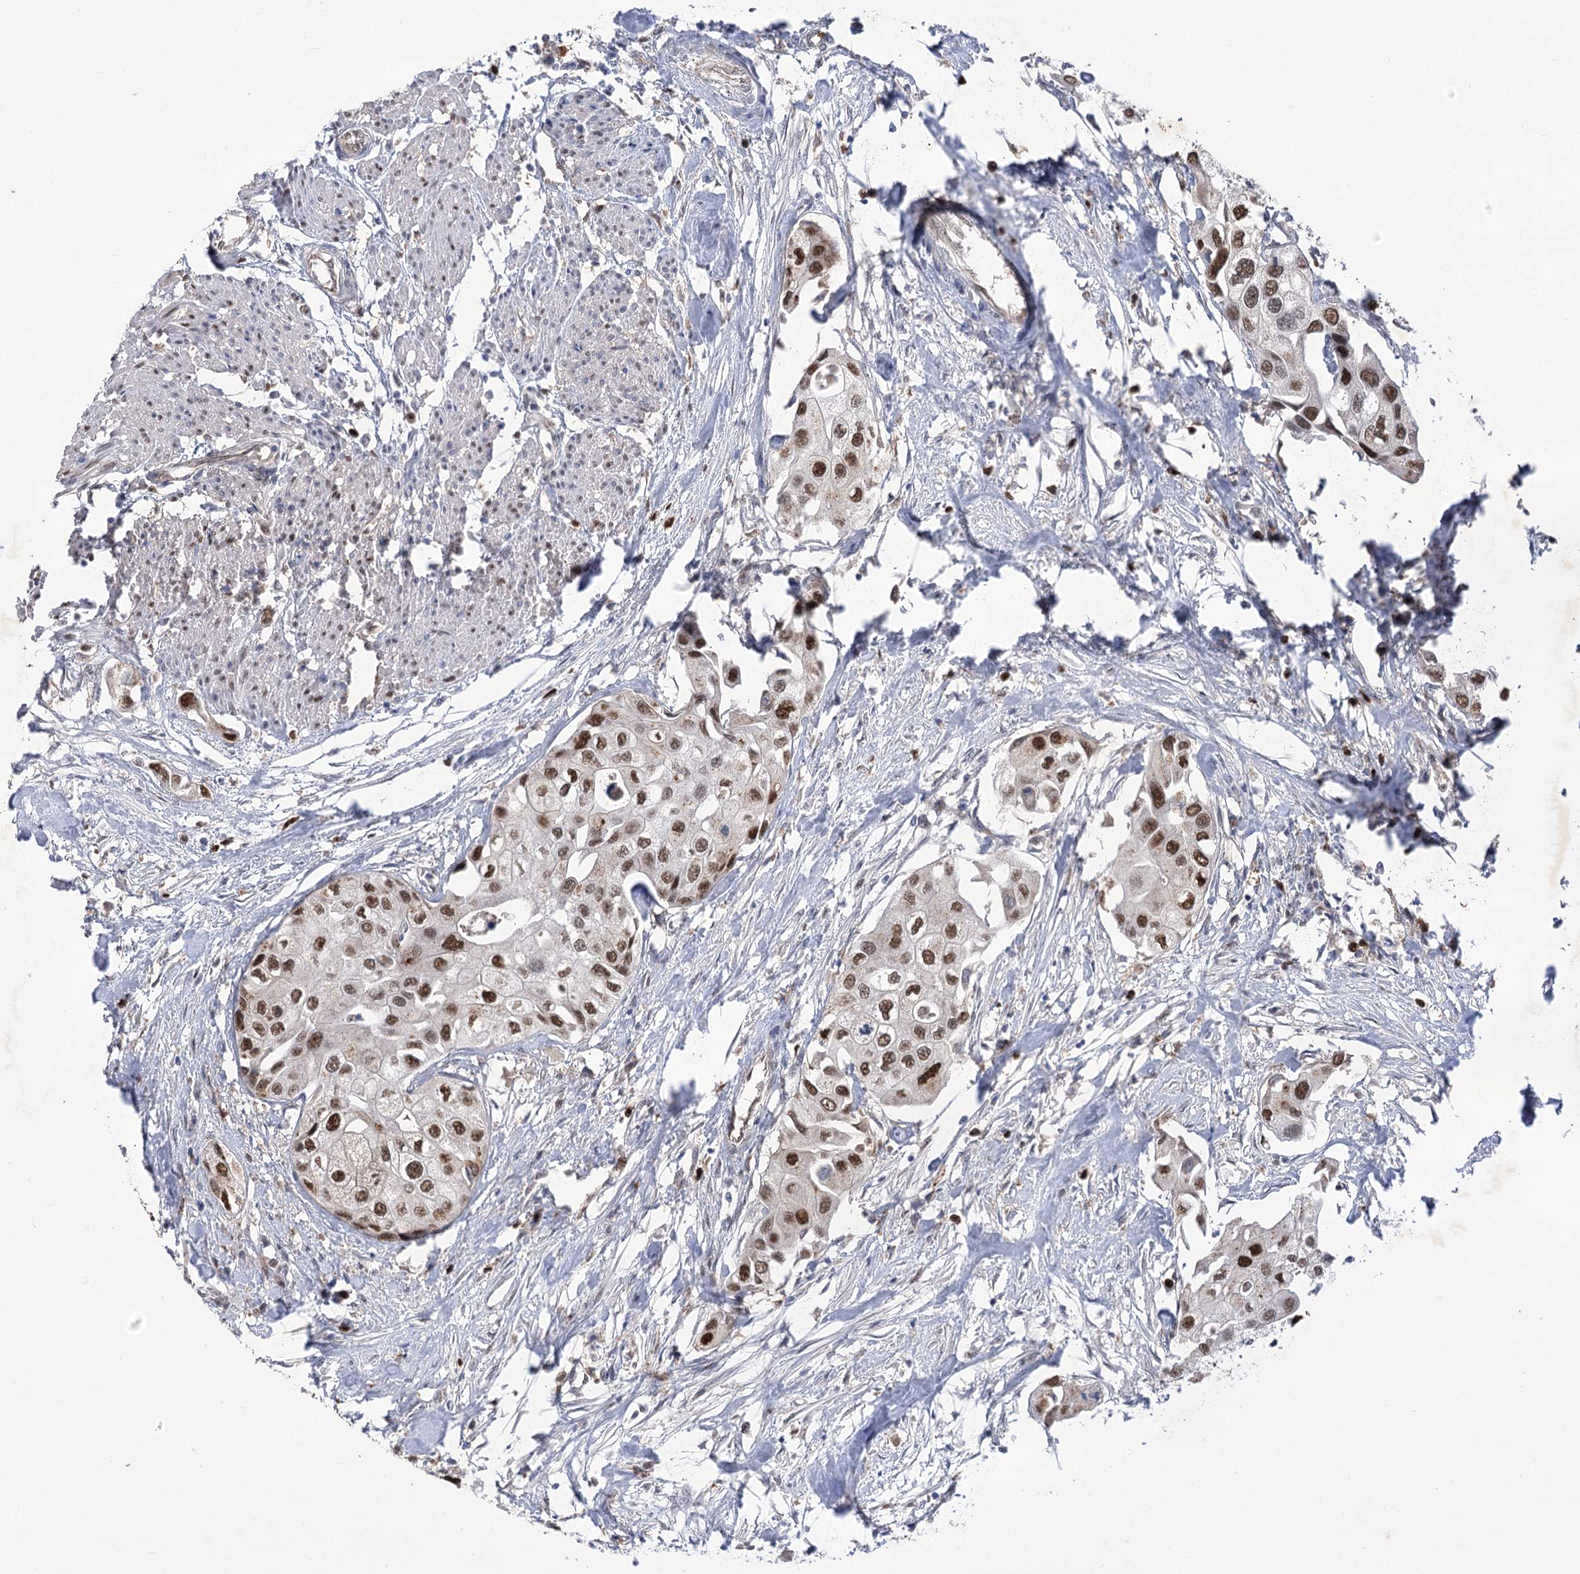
{"staining": {"intensity": "moderate", "quantity": ">75%", "location": "nuclear"}, "tissue": "urothelial cancer", "cell_type": "Tumor cells", "image_type": "cancer", "snomed": [{"axis": "morphology", "description": "Urothelial carcinoma, High grade"}, {"axis": "topography", "description": "Urinary bladder"}], "caption": "Immunohistochemical staining of human high-grade urothelial carcinoma reveals medium levels of moderate nuclear positivity in about >75% of tumor cells.", "gene": "SIAE", "patient": {"sex": "male", "age": 64}}